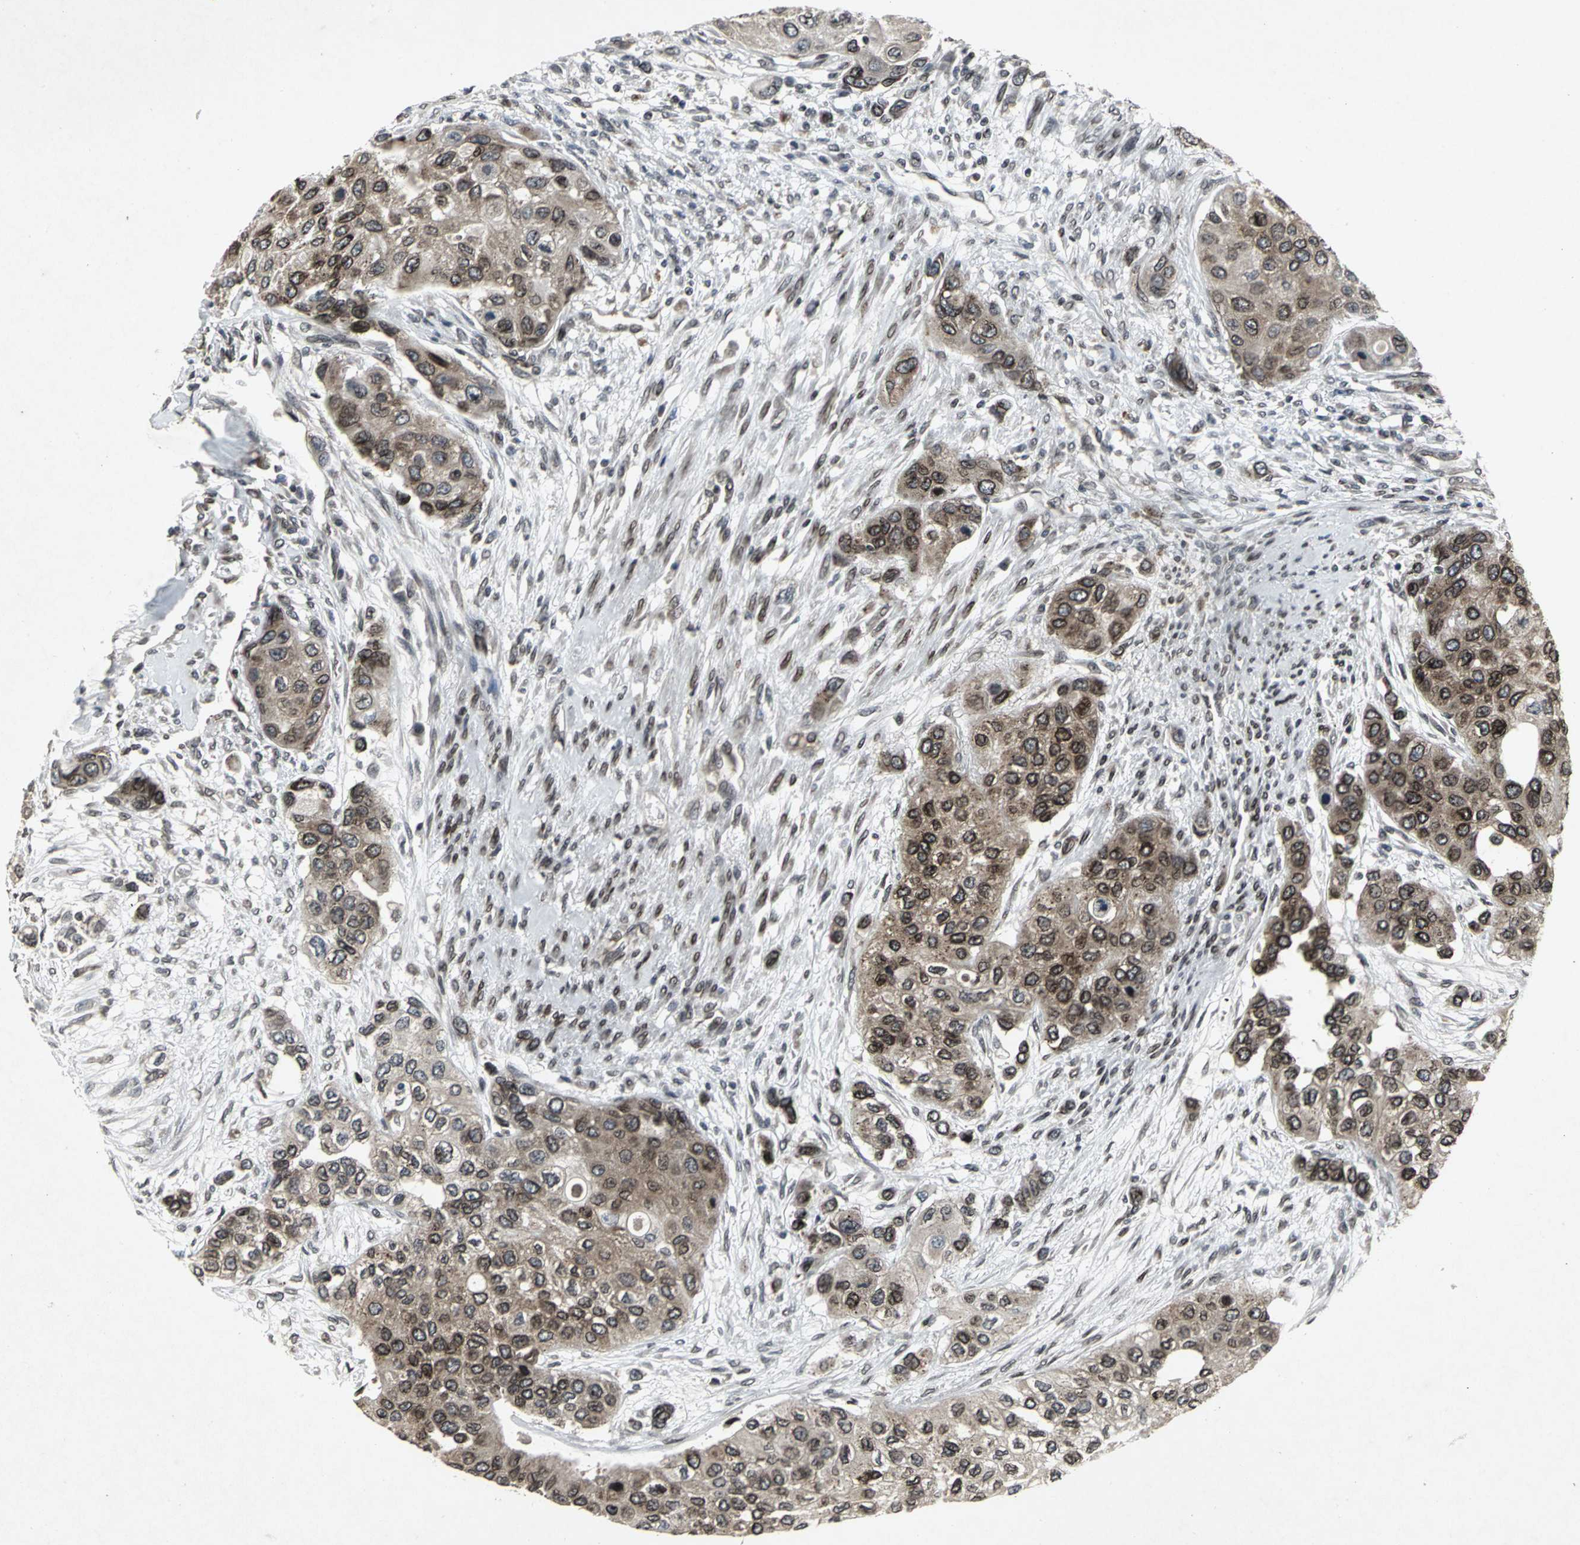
{"staining": {"intensity": "strong", "quantity": ">75%", "location": "cytoplasmic/membranous,nuclear"}, "tissue": "urothelial cancer", "cell_type": "Tumor cells", "image_type": "cancer", "snomed": [{"axis": "morphology", "description": "Urothelial carcinoma, High grade"}, {"axis": "topography", "description": "Urinary bladder"}], "caption": "Immunohistochemical staining of human urothelial cancer displays high levels of strong cytoplasmic/membranous and nuclear positivity in about >75% of tumor cells. (DAB = brown stain, brightfield microscopy at high magnification).", "gene": "SH2B3", "patient": {"sex": "female", "age": 56}}